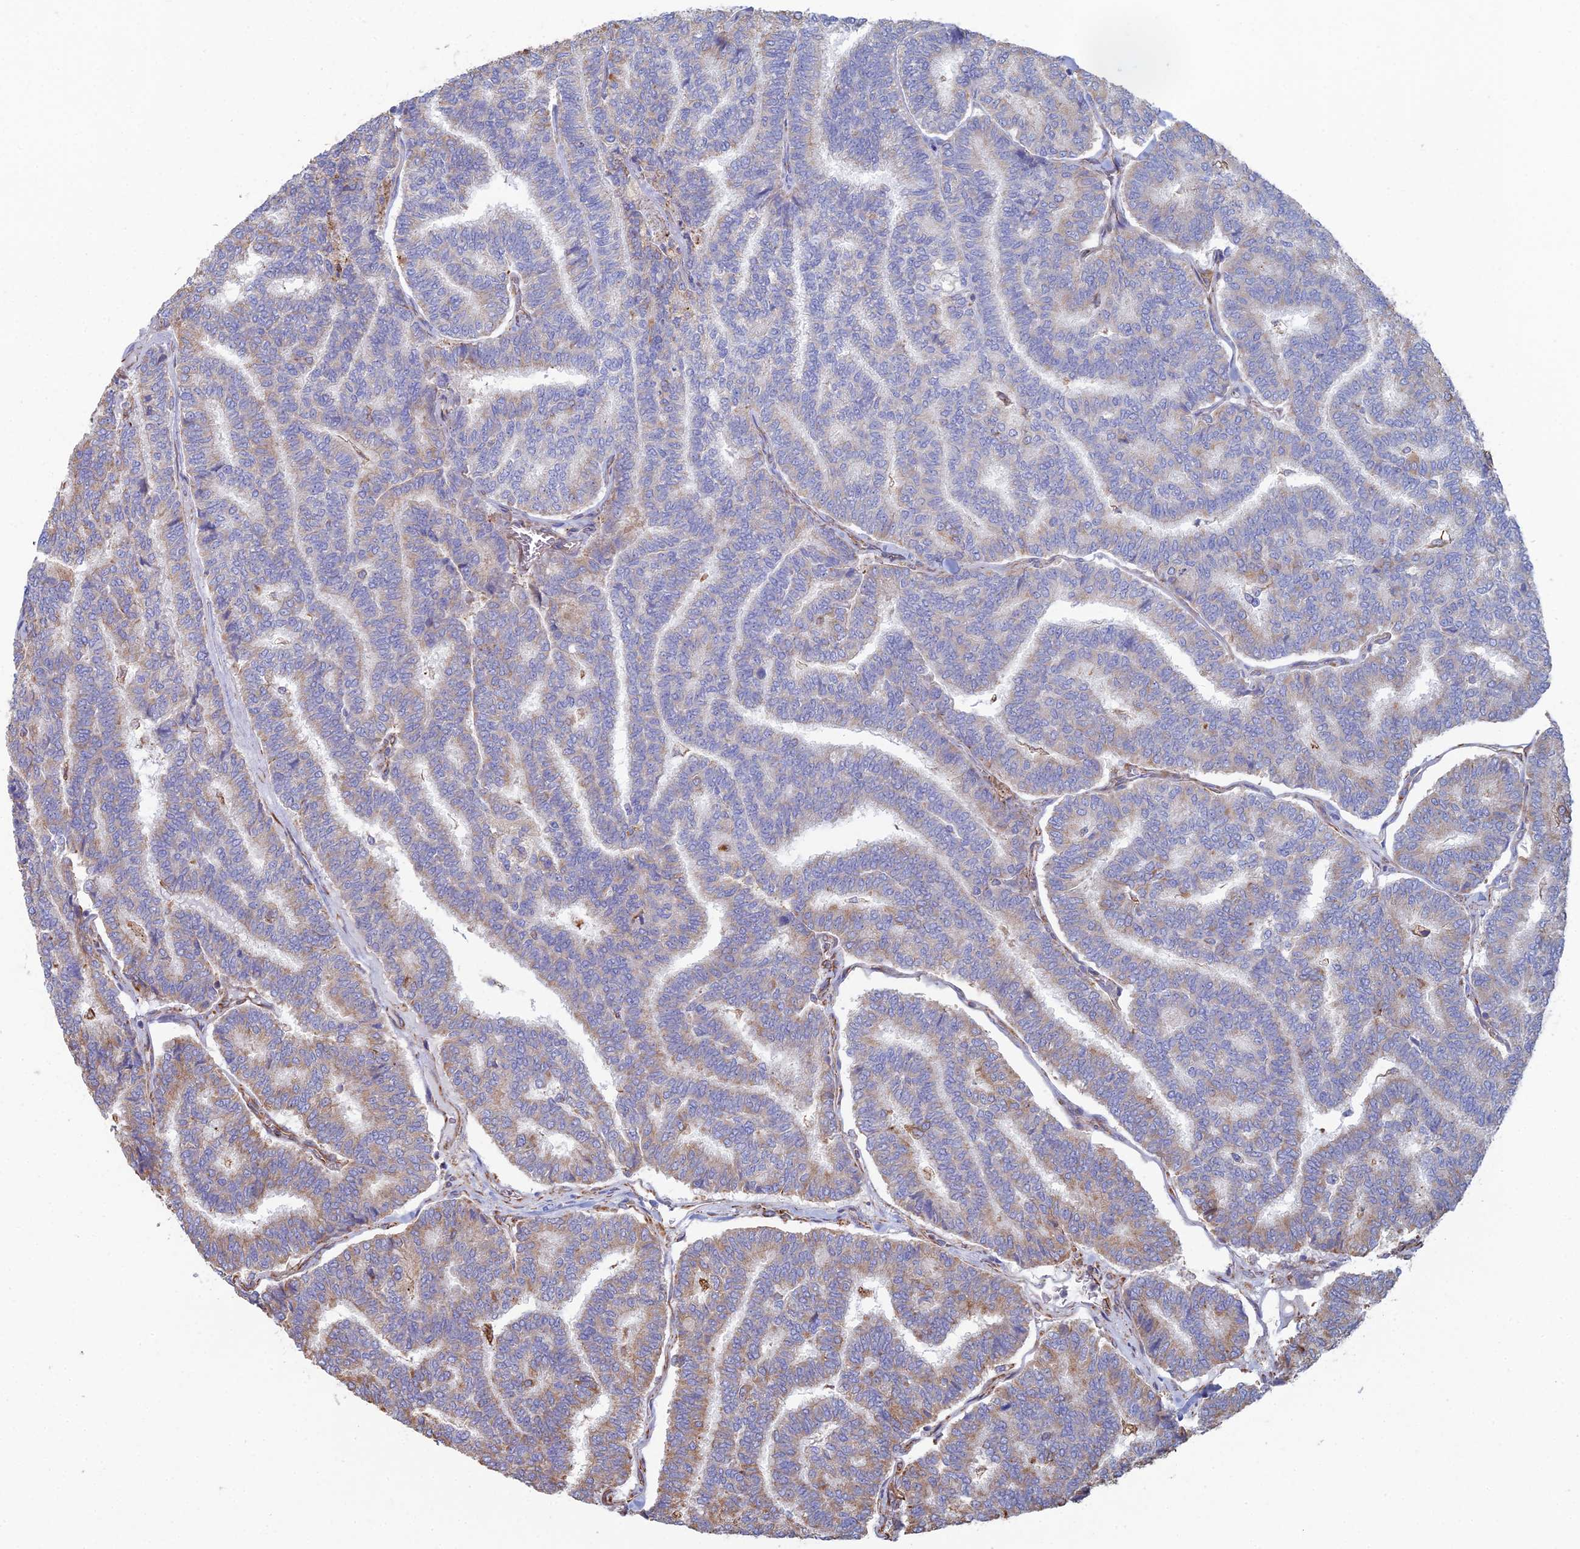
{"staining": {"intensity": "moderate", "quantity": "<25%", "location": "cytoplasmic/membranous"}, "tissue": "thyroid cancer", "cell_type": "Tumor cells", "image_type": "cancer", "snomed": [{"axis": "morphology", "description": "Papillary adenocarcinoma, NOS"}, {"axis": "topography", "description": "Thyroid gland"}], "caption": "The micrograph reveals staining of thyroid cancer, revealing moderate cytoplasmic/membranous protein staining (brown color) within tumor cells.", "gene": "CLVS2", "patient": {"sex": "female", "age": 35}}